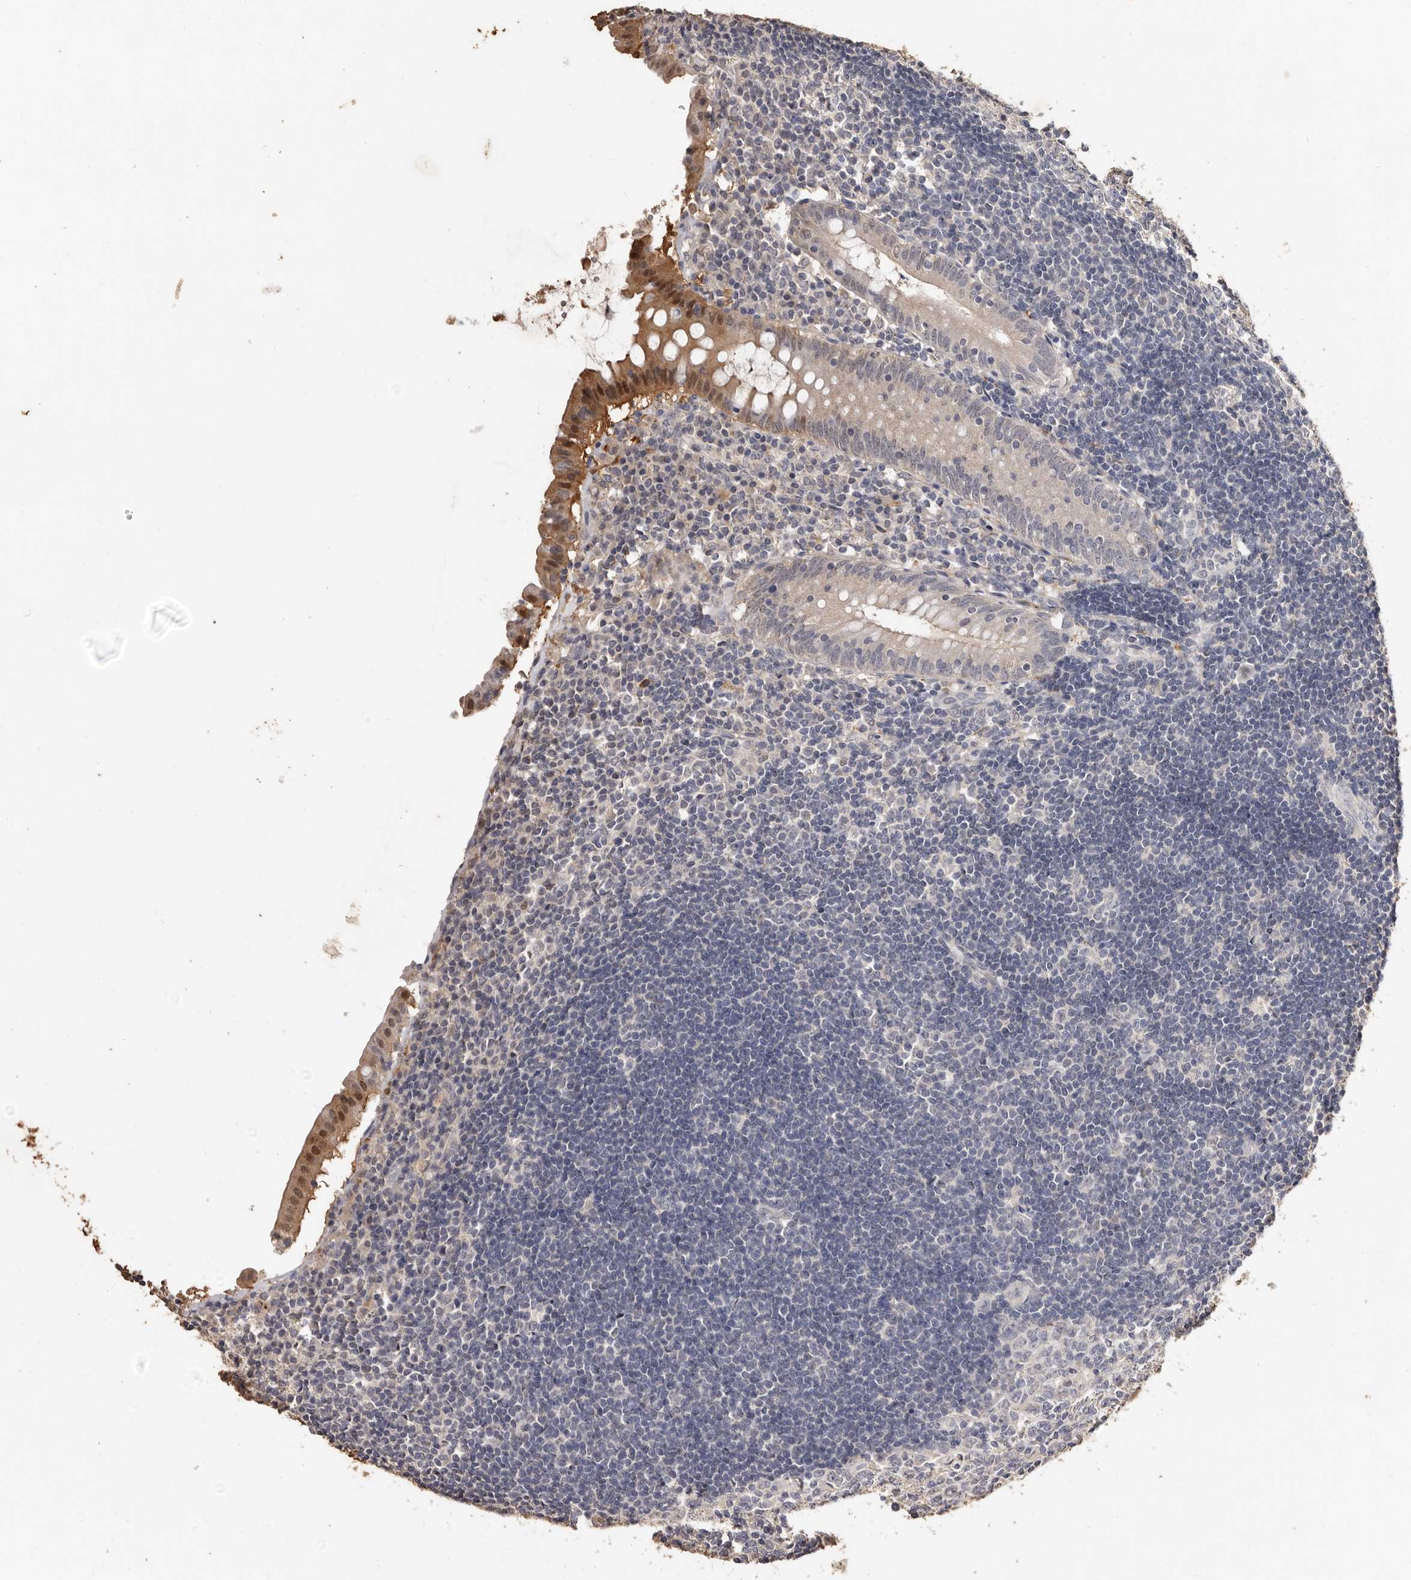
{"staining": {"intensity": "moderate", "quantity": "25%-75%", "location": "cytoplasmic/membranous,nuclear"}, "tissue": "appendix", "cell_type": "Glandular cells", "image_type": "normal", "snomed": [{"axis": "morphology", "description": "Normal tissue, NOS"}, {"axis": "topography", "description": "Appendix"}], "caption": "Appendix stained with a brown dye displays moderate cytoplasmic/membranous,nuclear positive positivity in approximately 25%-75% of glandular cells.", "gene": "INAVA", "patient": {"sex": "female", "age": 54}}